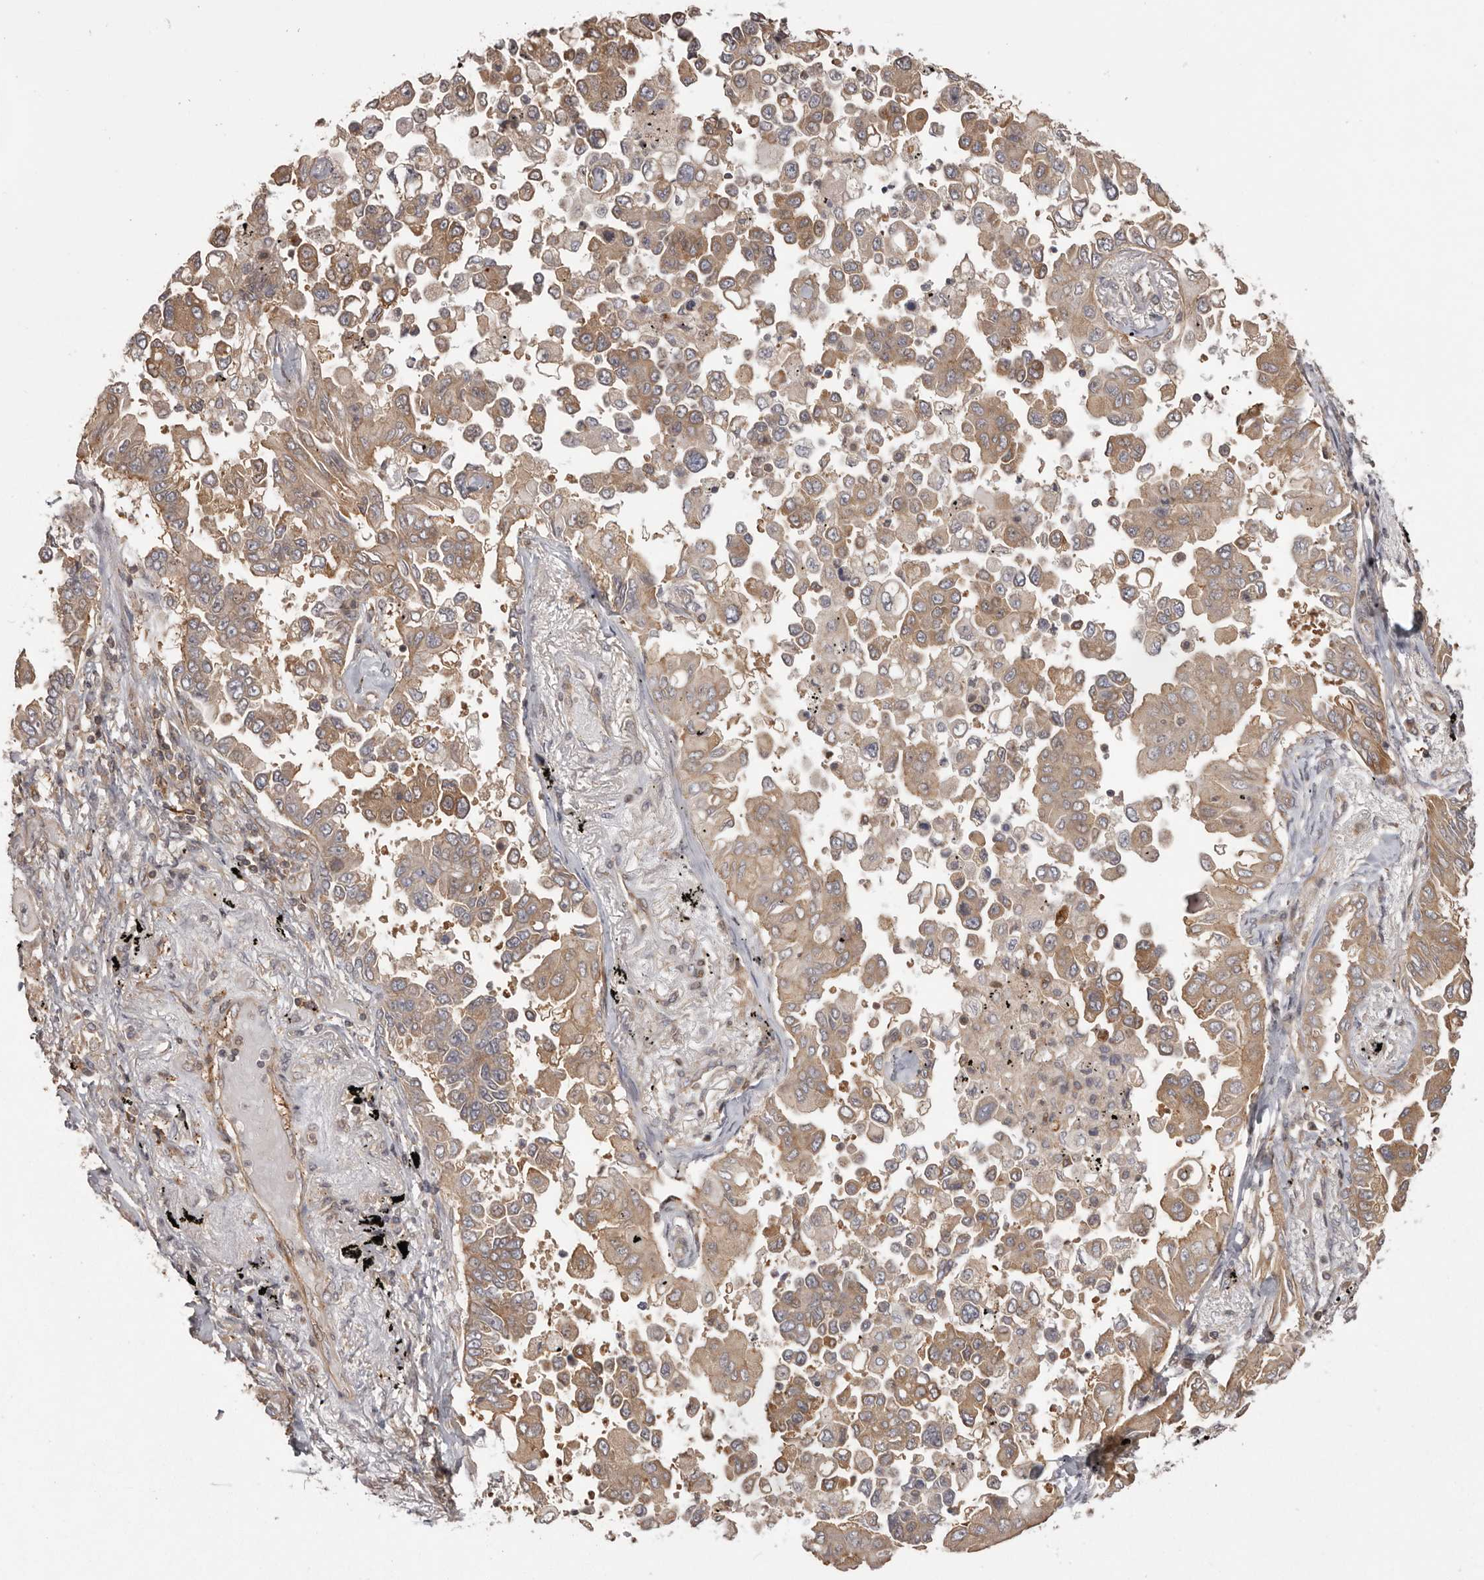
{"staining": {"intensity": "moderate", "quantity": ">75%", "location": "cytoplasmic/membranous"}, "tissue": "lung cancer", "cell_type": "Tumor cells", "image_type": "cancer", "snomed": [{"axis": "morphology", "description": "Adenocarcinoma, NOS"}, {"axis": "topography", "description": "Lung"}], "caption": "Protein analysis of adenocarcinoma (lung) tissue demonstrates moderate cytoplasmic/membranous positivity in about >75% of tumor cells.", "gene": "NFKBIA", "patient": {"sex": "female", "age": 67}}